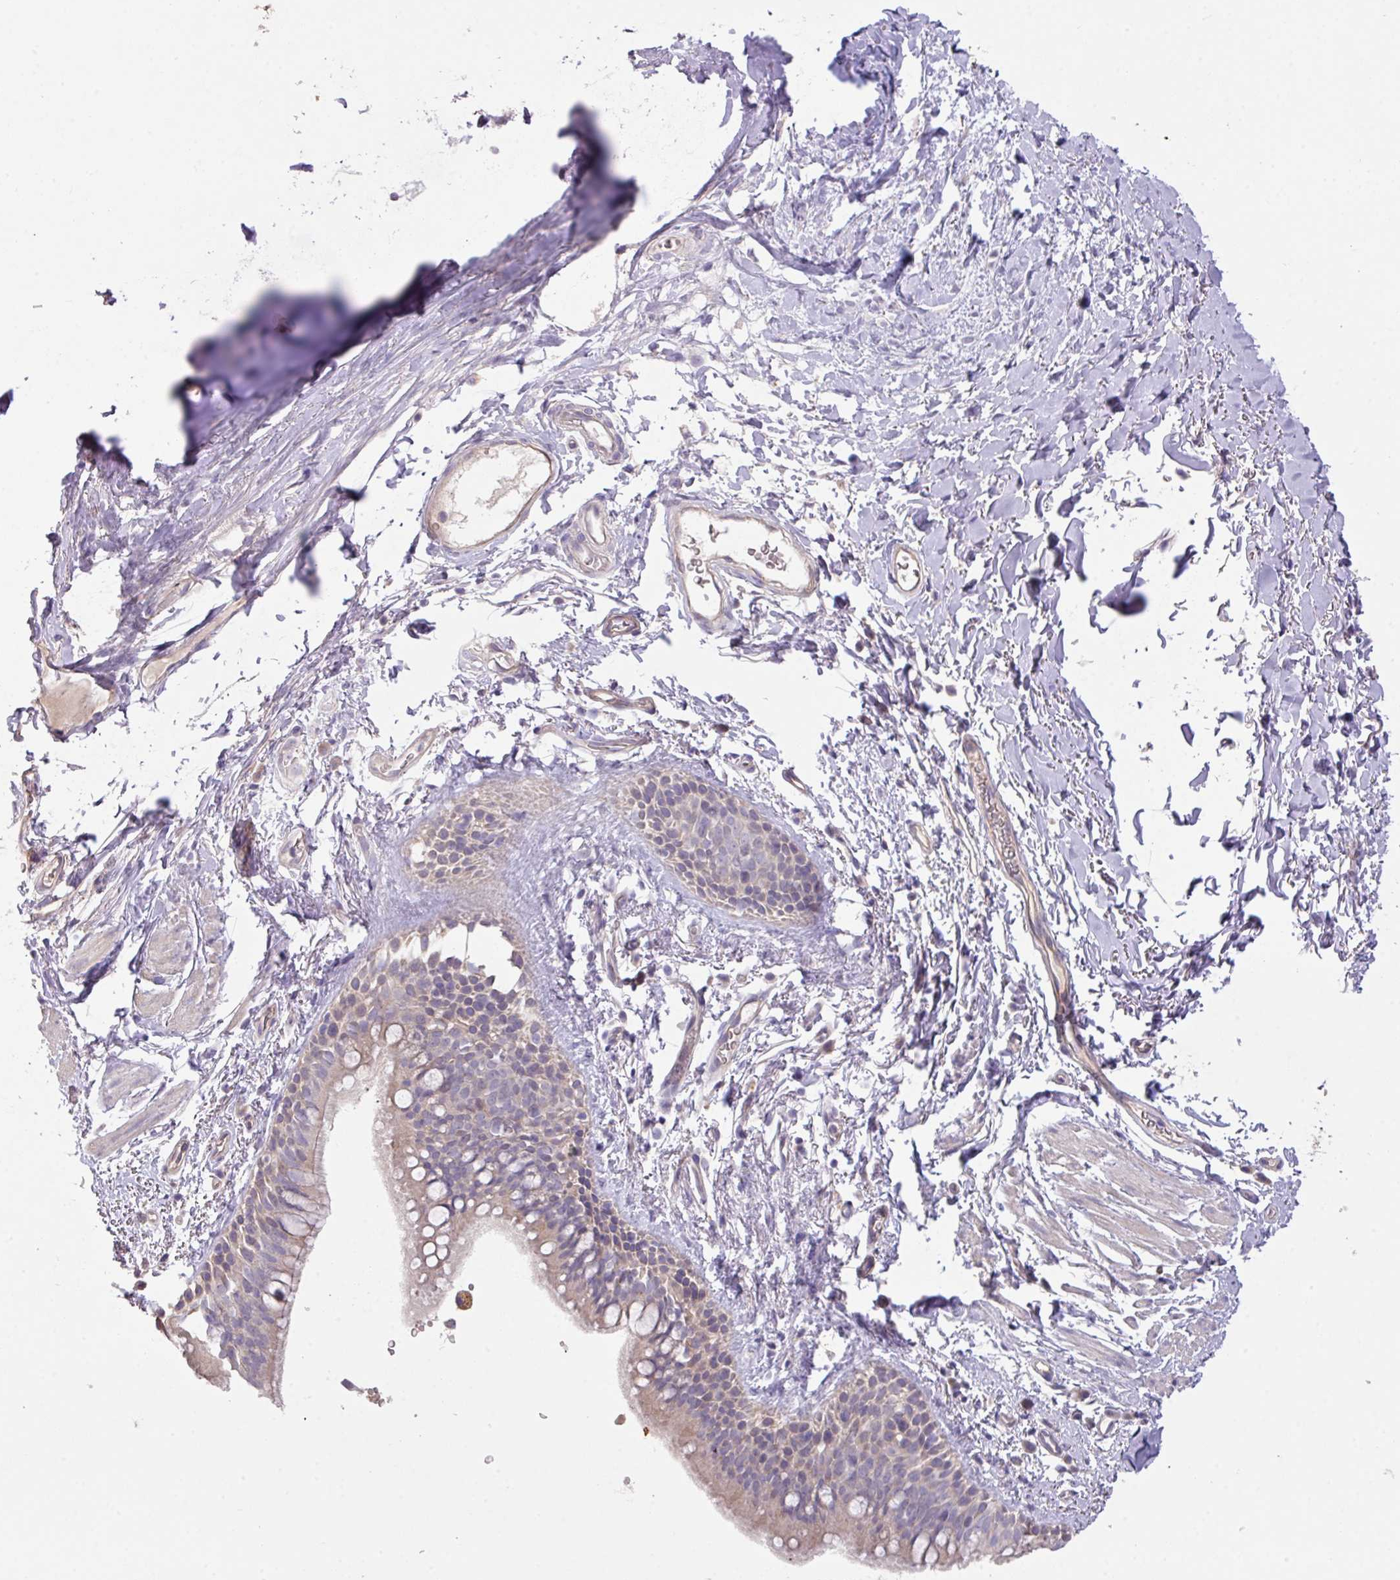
{"staining": {"intensity": "weak", "quantity": "25%-75%", "location": "cytoplasmic/membranous"}, "tissue": "bronchus", "cell_type": "Respiratory epithelial cells", "image_type": "normal", "snomed": [{"axis": "morphology", "description": "Normal tissue, NOS"}, {"axis": "morphology", "description": "Squamous cell carcinoma, NOS"}, {"axis": "topography", "description": "Bronchus"}, {"axis": "topography", "description": "Lung"}], "caption": "A photomicrograph of bronchus stained for a protein reveals weak cytoplasmic/membranous brown staining in respiratory epithelial cells. Using DAB (3,3'-diaminobenzidine) (brown) and hematoxylin (blue) stains, captured at high magnification using brightfield microscopy.", "gene": "PRADC1", "patient": {"sex": "female", "age": 70}}